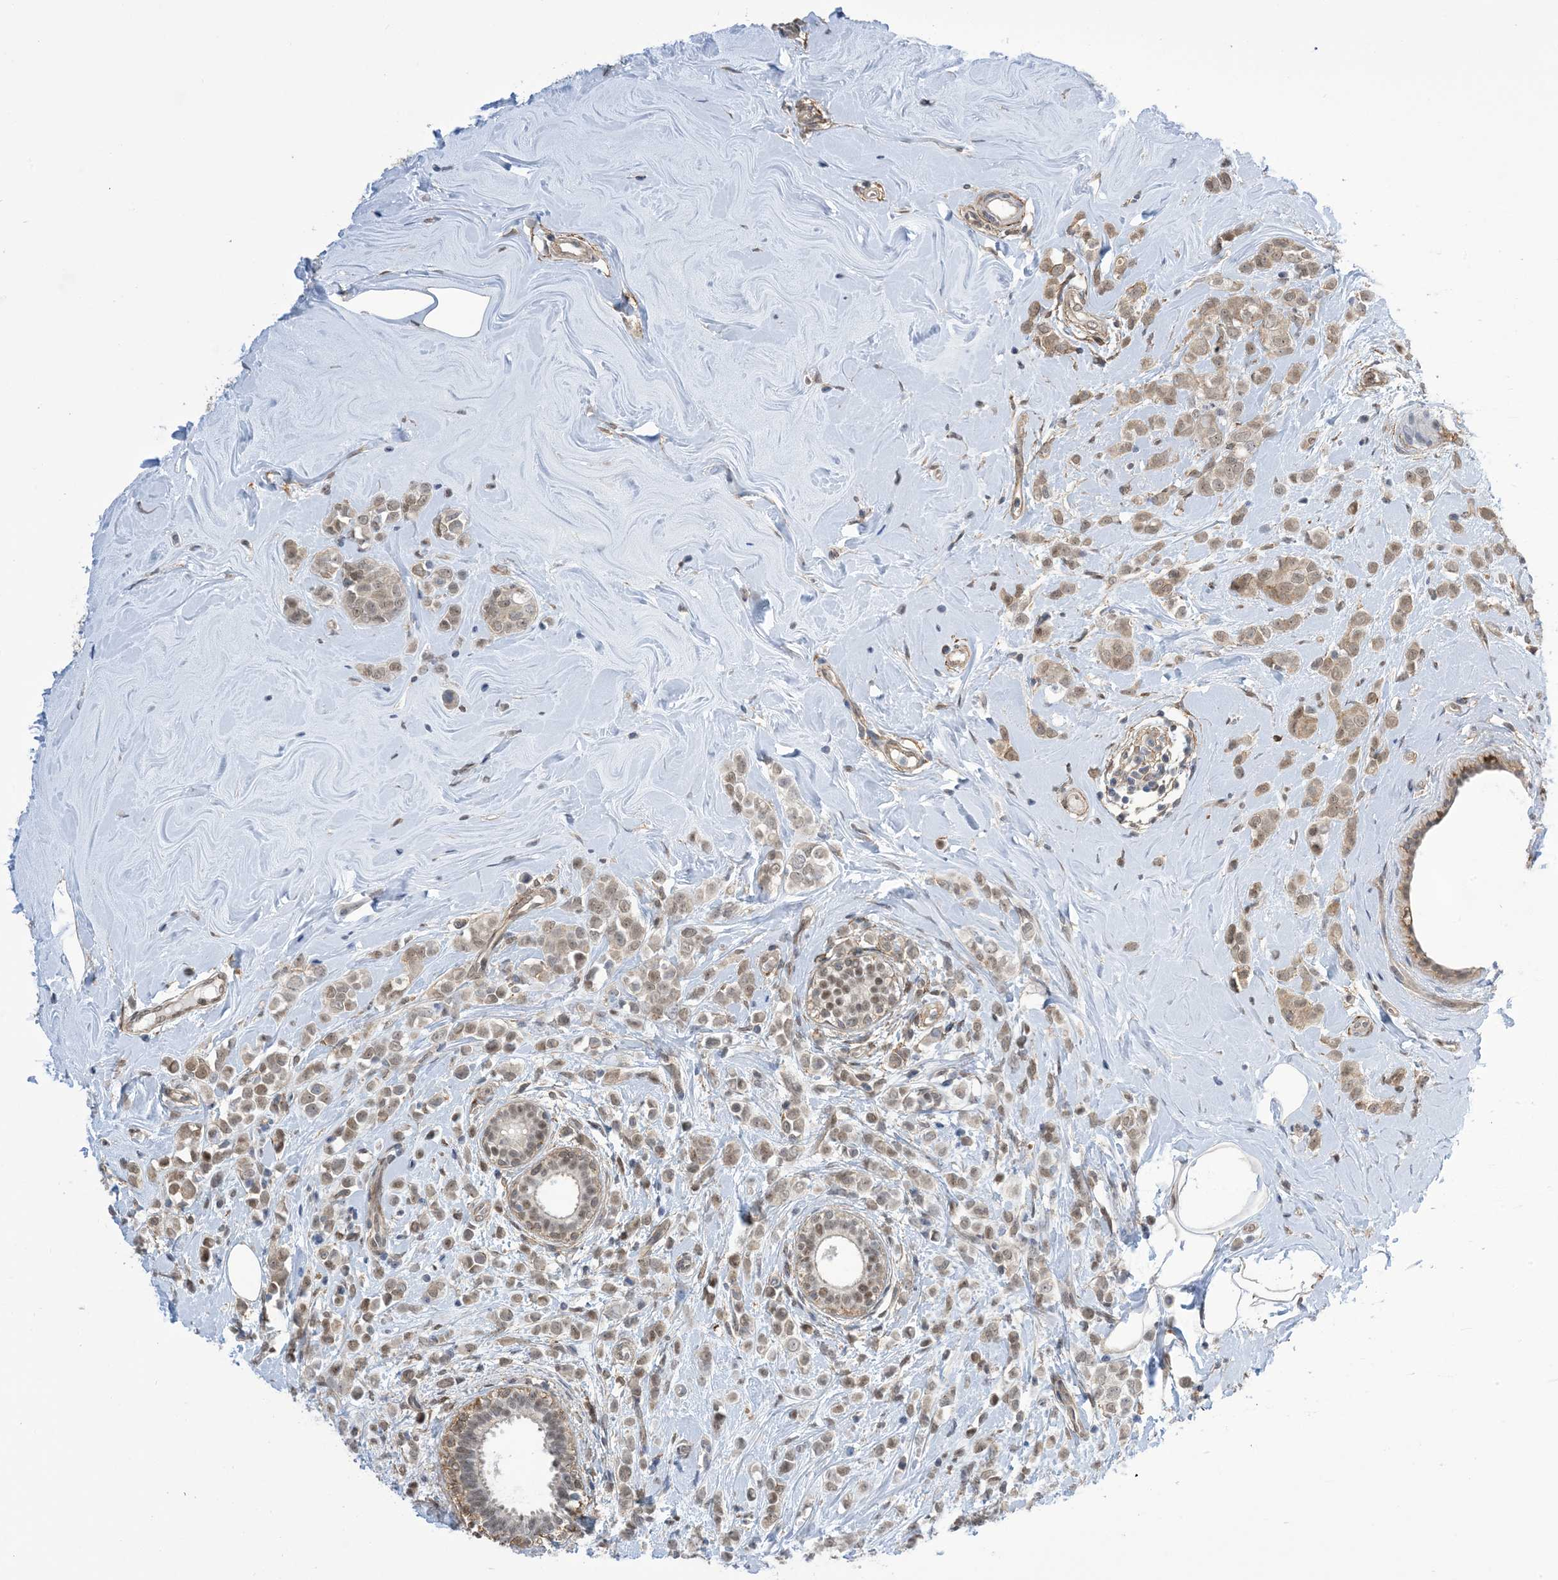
{"staining": {"intensity": "weak", "quantity": ">75%", "location": "cytoplasmic/membranous,nuclear"}, "tissue": "breast cancer", "cell_type": "Tumor cells", "image_type": "cancer", "snomed": [{"axis": "morphology", "description": "Lobular carcinoma"}, {"axis": "topography", "description": "Breast"}], "caption": "Weak cytoplasmic/membranous and nuclear positivity for a protein is identified in about >75% of tumor cells of lobular carcinoma (breast) using immunohistochemistry (IHC).", "gene": "ZNF8", "patient": {"sex": "female", "age": 47}}